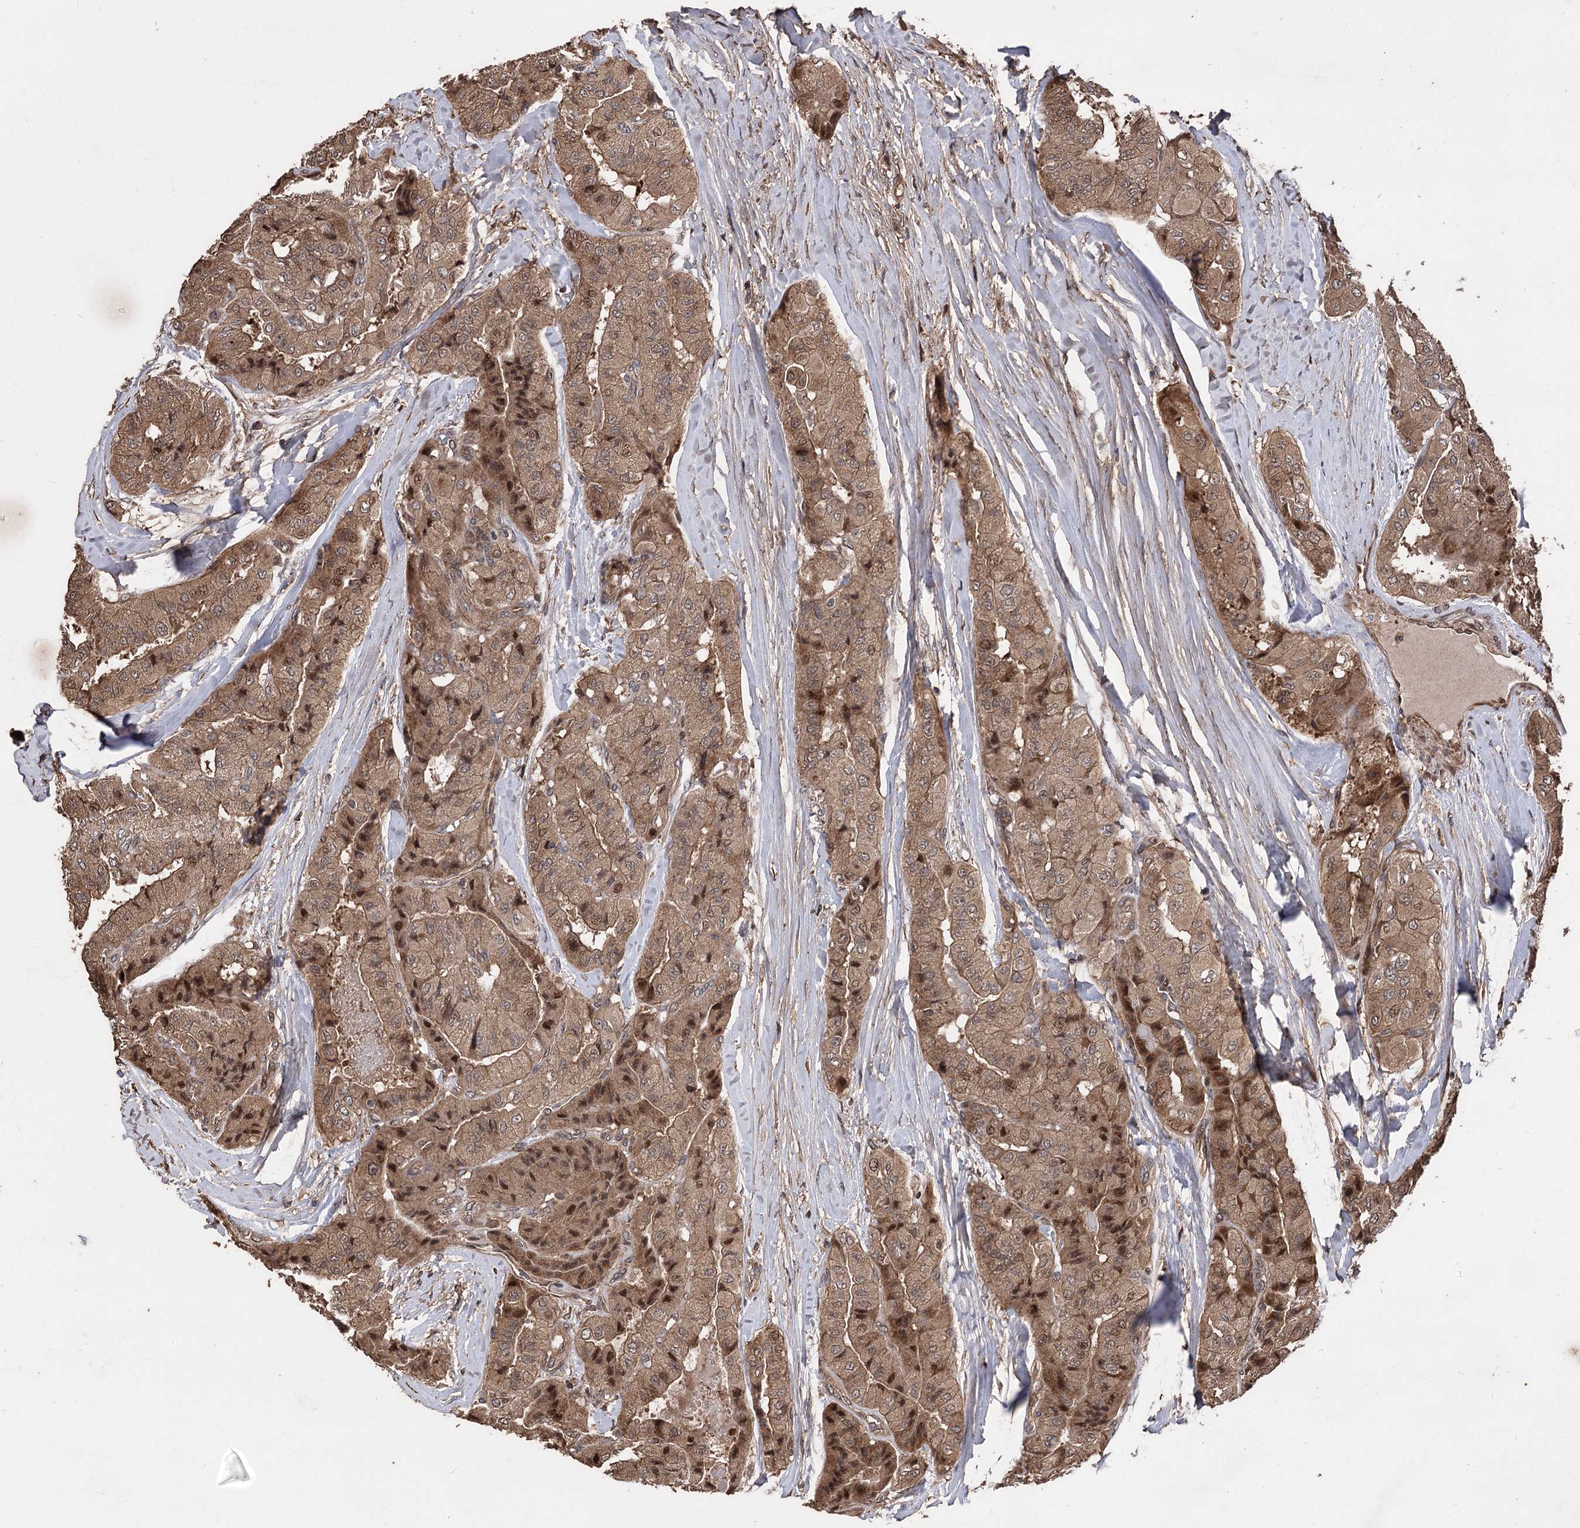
{"staining": {"intensity": "moderate", "quantity": ">75%", "location": "cytoplasmic/membranous,nuclear"}, "tissue": "thyroid cancer", "cell_type": "Tumor cells", "image_type": "cancer", "snomed": [{"axis": "morphology", "description": "Papillary adenocarcinoma, NOS"}, {"axis": "topography", "description": "Thyroid gland"}], "caption": "A brown stain highlights moderate cytoplasmic/membranous and nuclear staining of a protein in thyroid cancer tumor cells.", "gene": "RASSF3", "patient": {"sex": "female", "age": 59}}